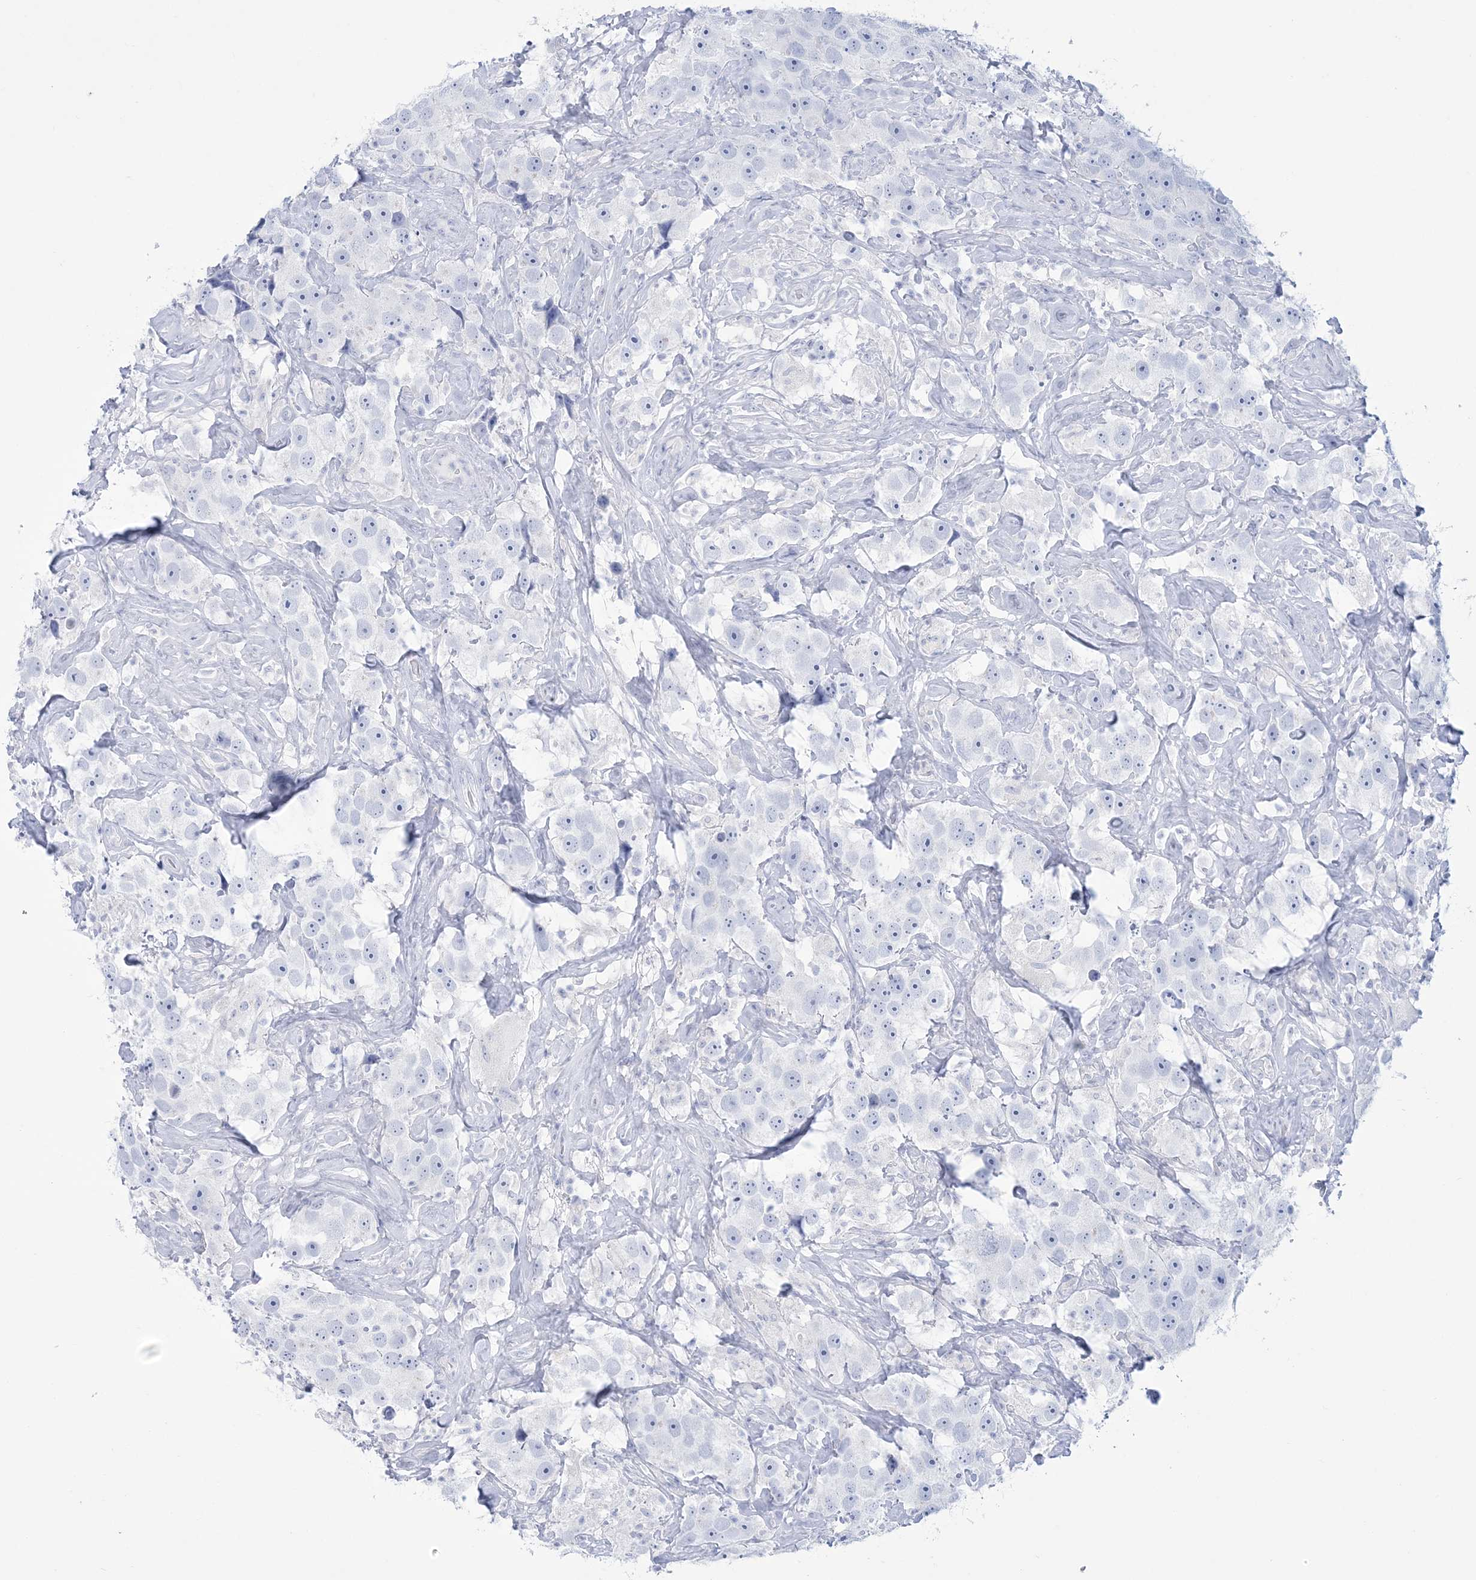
{"staining": {"intensity": "negative", "quantity": "none", "location": "none"}, "tissue": "testis cancer", "cell_type": "Tumor cells", "image_type": "cancer", "snomed": [{"axis": "morphology", "description": "Seminoma, NOS"}, {"axis": "topography", "description": "Testis"}], "caption": "Immunohistochemistry of human seminoma (testis) displays no positivity in tumor cells. (IHC, brightfield microscopy, high magnification).", "gene": "RBP2", "patient": {"sex": "male", "age": 49}}